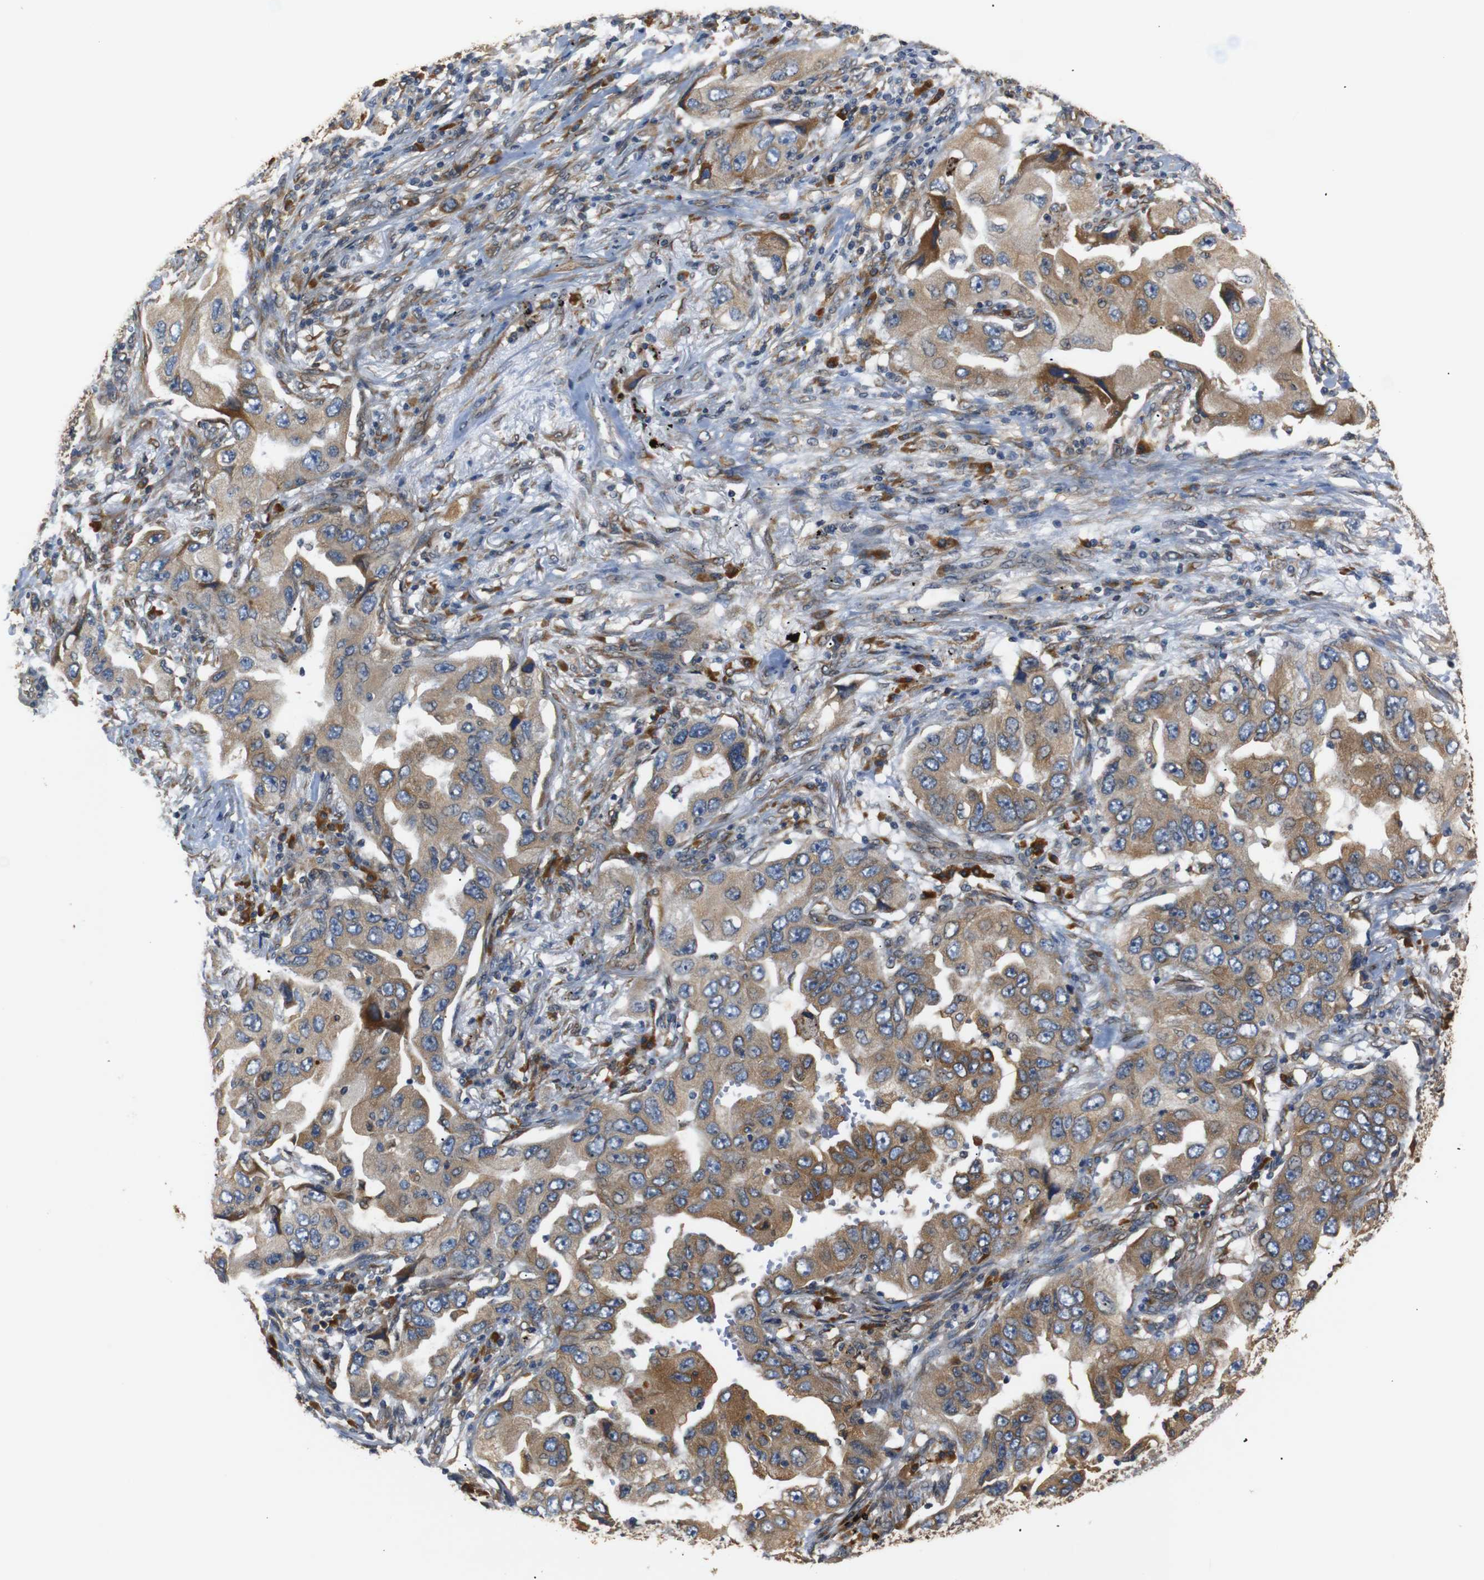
{"staining": {"intensity": "moderate", "quantity": ">75%", "location": "cytoplasmic/membranous"}, "tissue": "lung cancer", "cell_type": "Tumor cells", "image_type": "cancer", "snomed": [{"axis": "morphology", "description": "Adenocarcinoma, NOS"}, {"axis": "topography", "description": "Lung"}], "caption": "The image shows a brown stain indicating the presence of a protein in the cytoplasmic/membranous of tumor cells in lung cancer (adenocarcinoma).", "gene": "TMED2", "patient": {"sex": "female", "age": 65}}